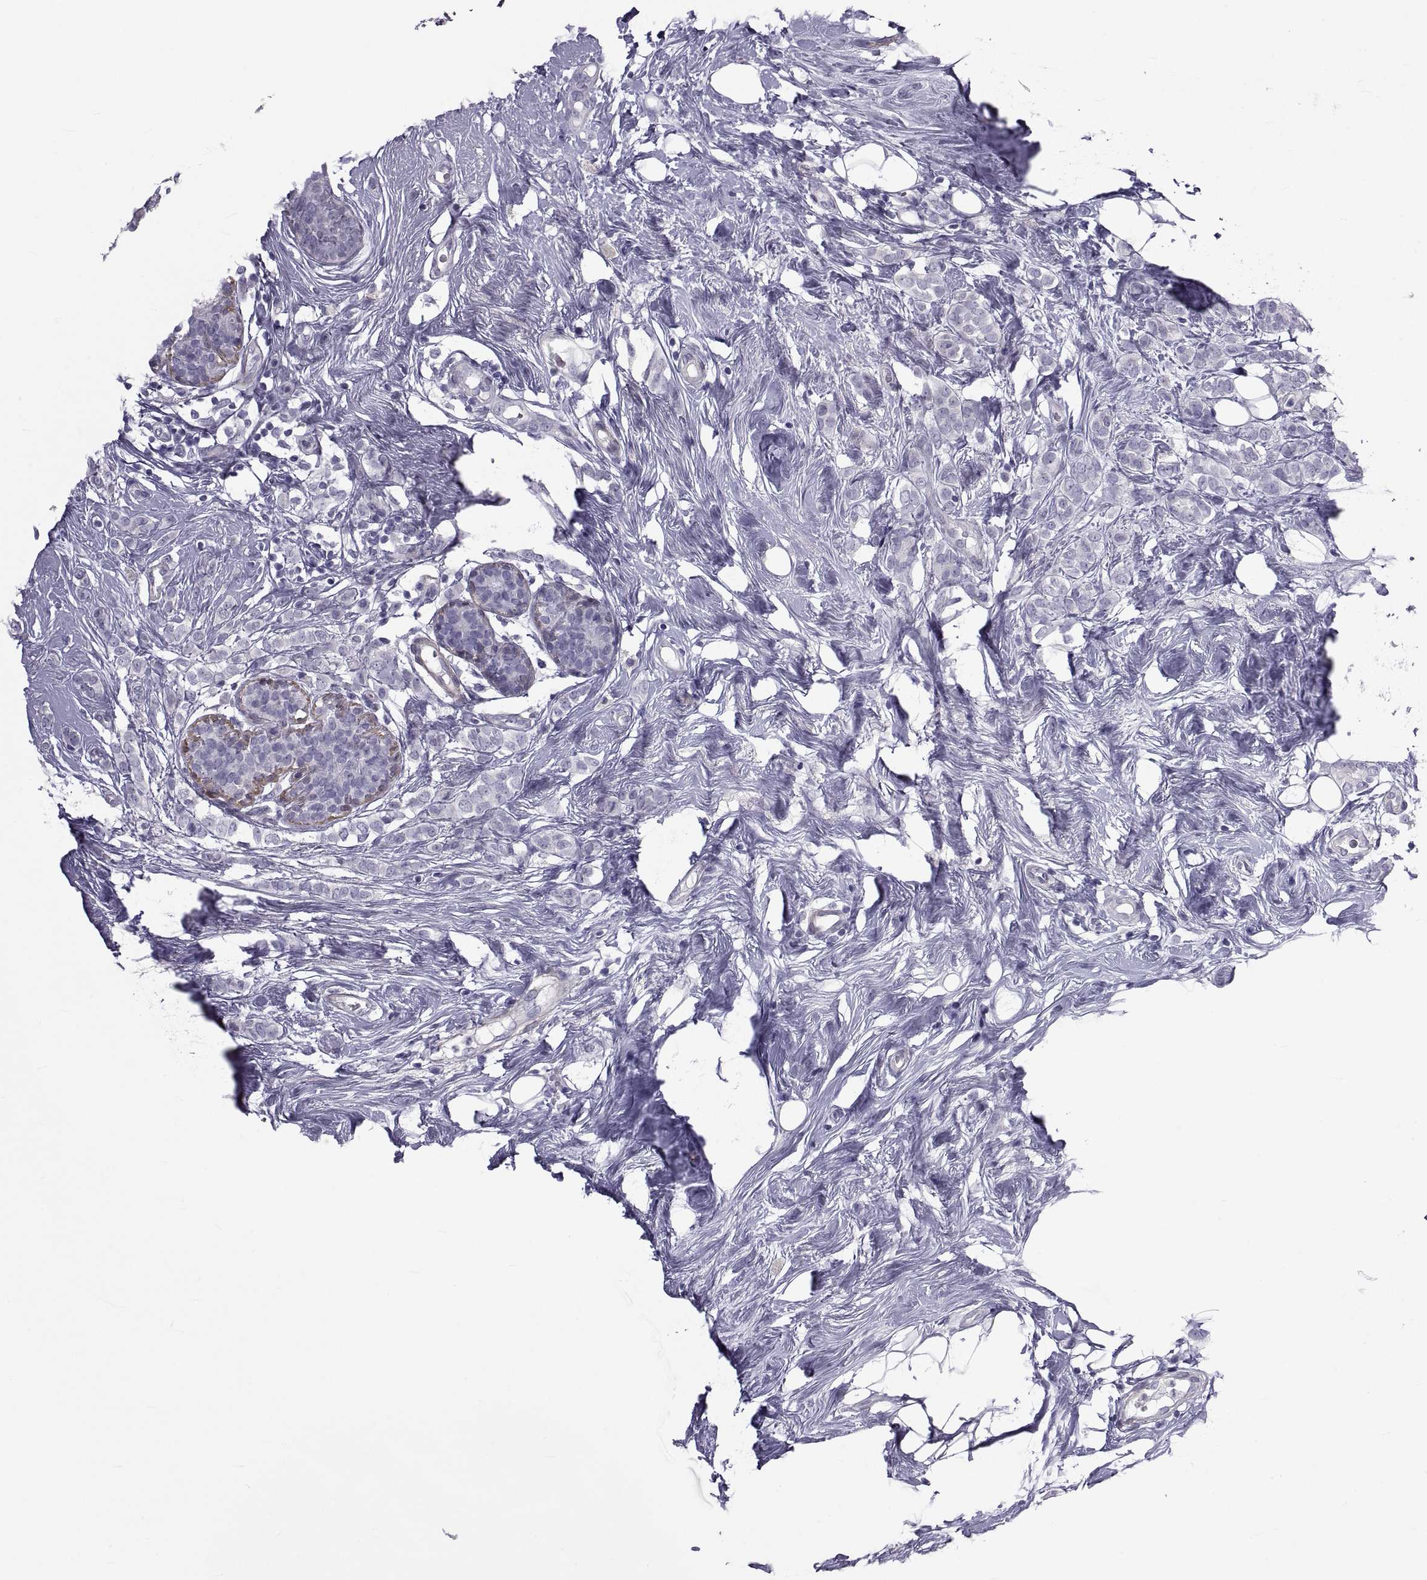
{"staining": {"intensity": "negative", "quantity": "none", "location": "none"}, "tissue": "breast cancer", "cell_type": "Tumor cells", "image_type": "cancer", "snomed": [{"axis": "morphology", "description": "Lobular carcinoma"}, {"axis": "topography", "description": "Breast"}], "caption": "Breast cancer stained for a protein using immunohistochemistry (IHC) reveals no staining tumor cells.", "gene": "MAGEB1", "patient": {"sex": "female", "age": 49}}